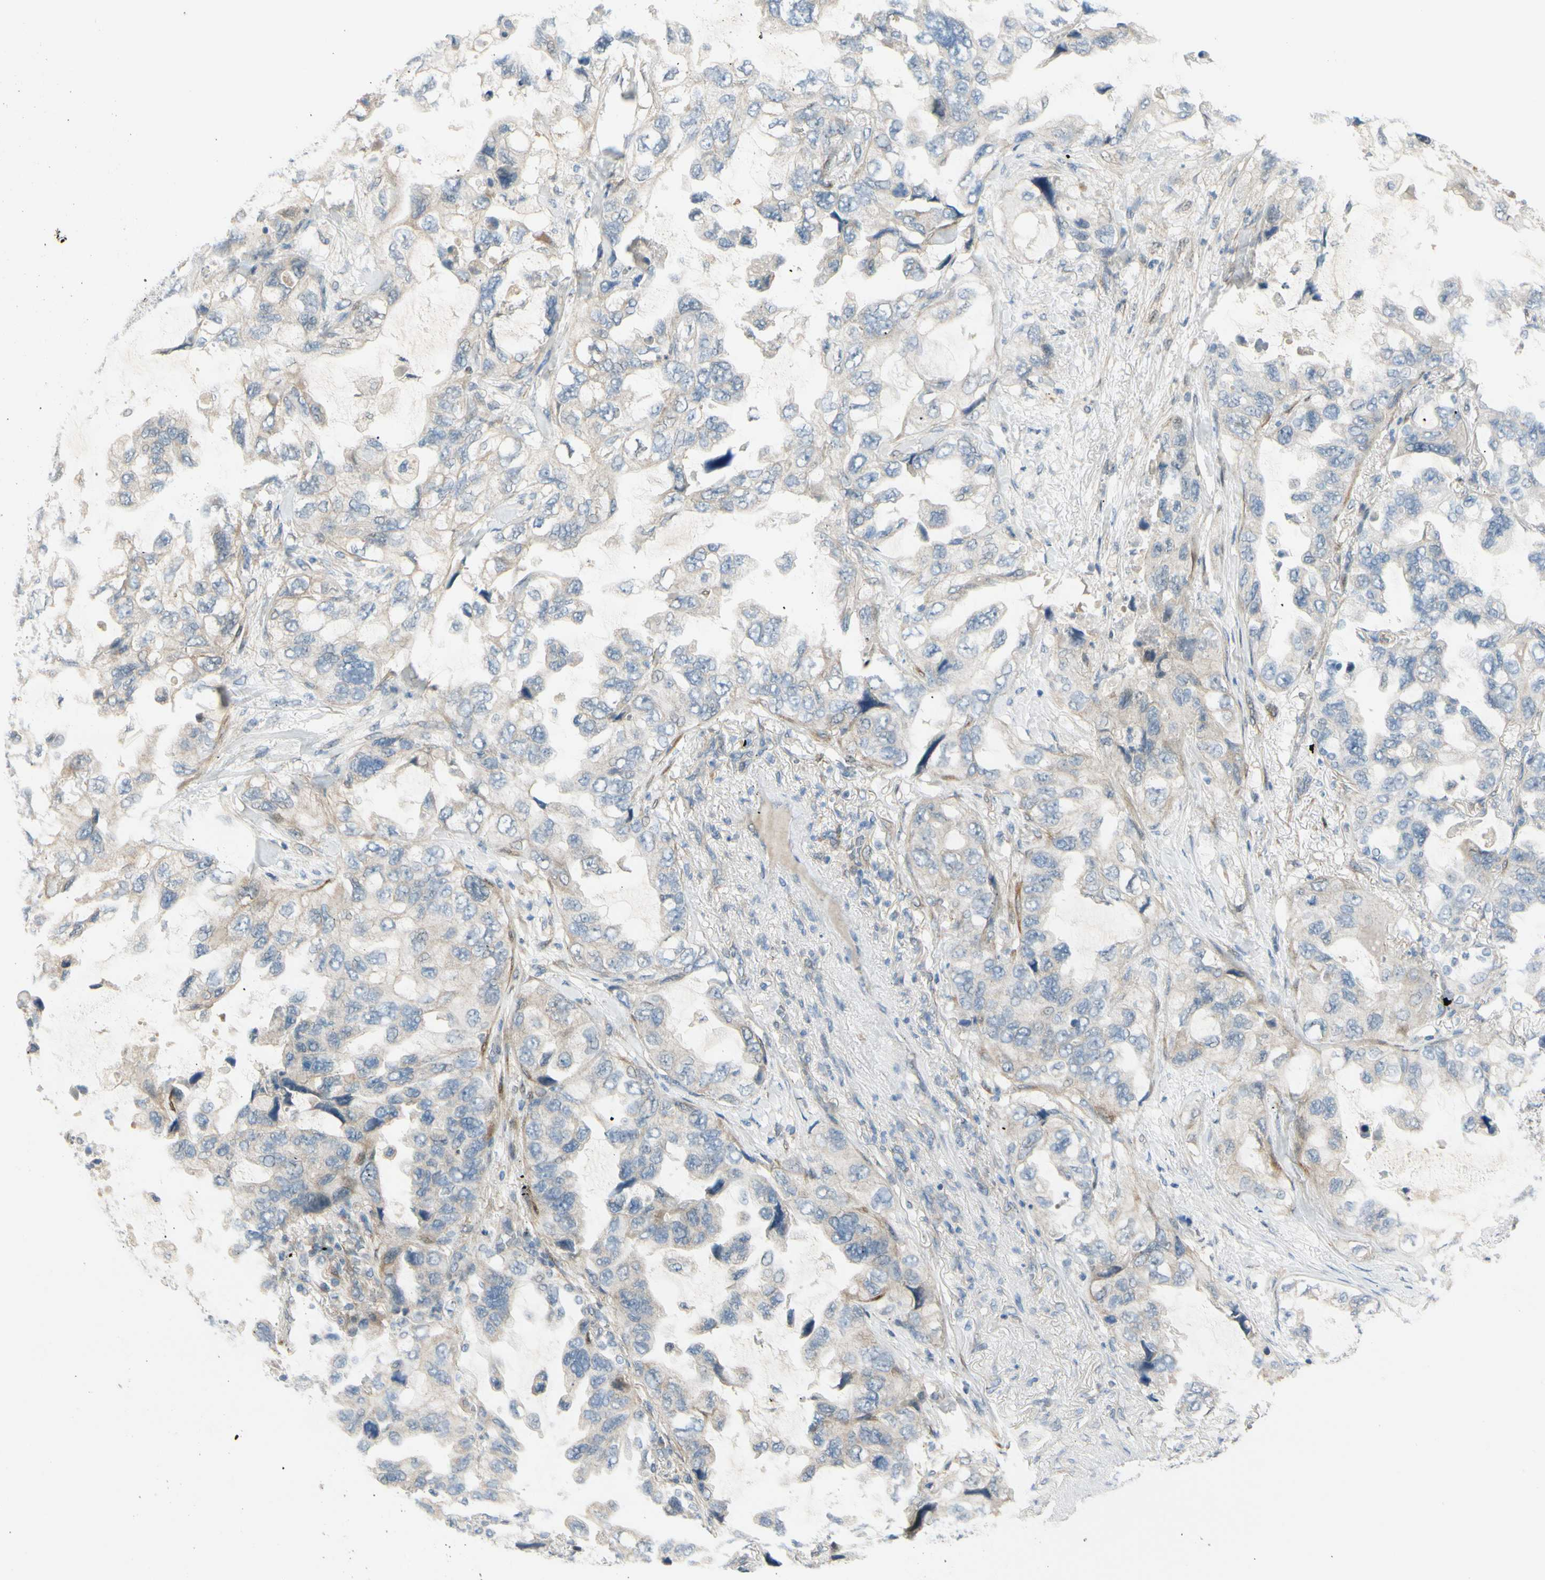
{"staining": {"intensity": "negative", "quantity": "none", "location": "none"}, "tissue": "lung cancer", "cell_type": "Tumor cells", "image_type": "cancer", "snomed": [{"axis": "morphology", "description": "Squamous cell carcinoma, NOS"}, {"axis": "topography", "description": "Lung"}], "caption": "Immunohistochemistry (IHC) of human lung cancer (squamous cell carcinoma) displays no staining in tumor cells.", "gene": "FHL2", "patient": {"sex": "female", "age": 73}}